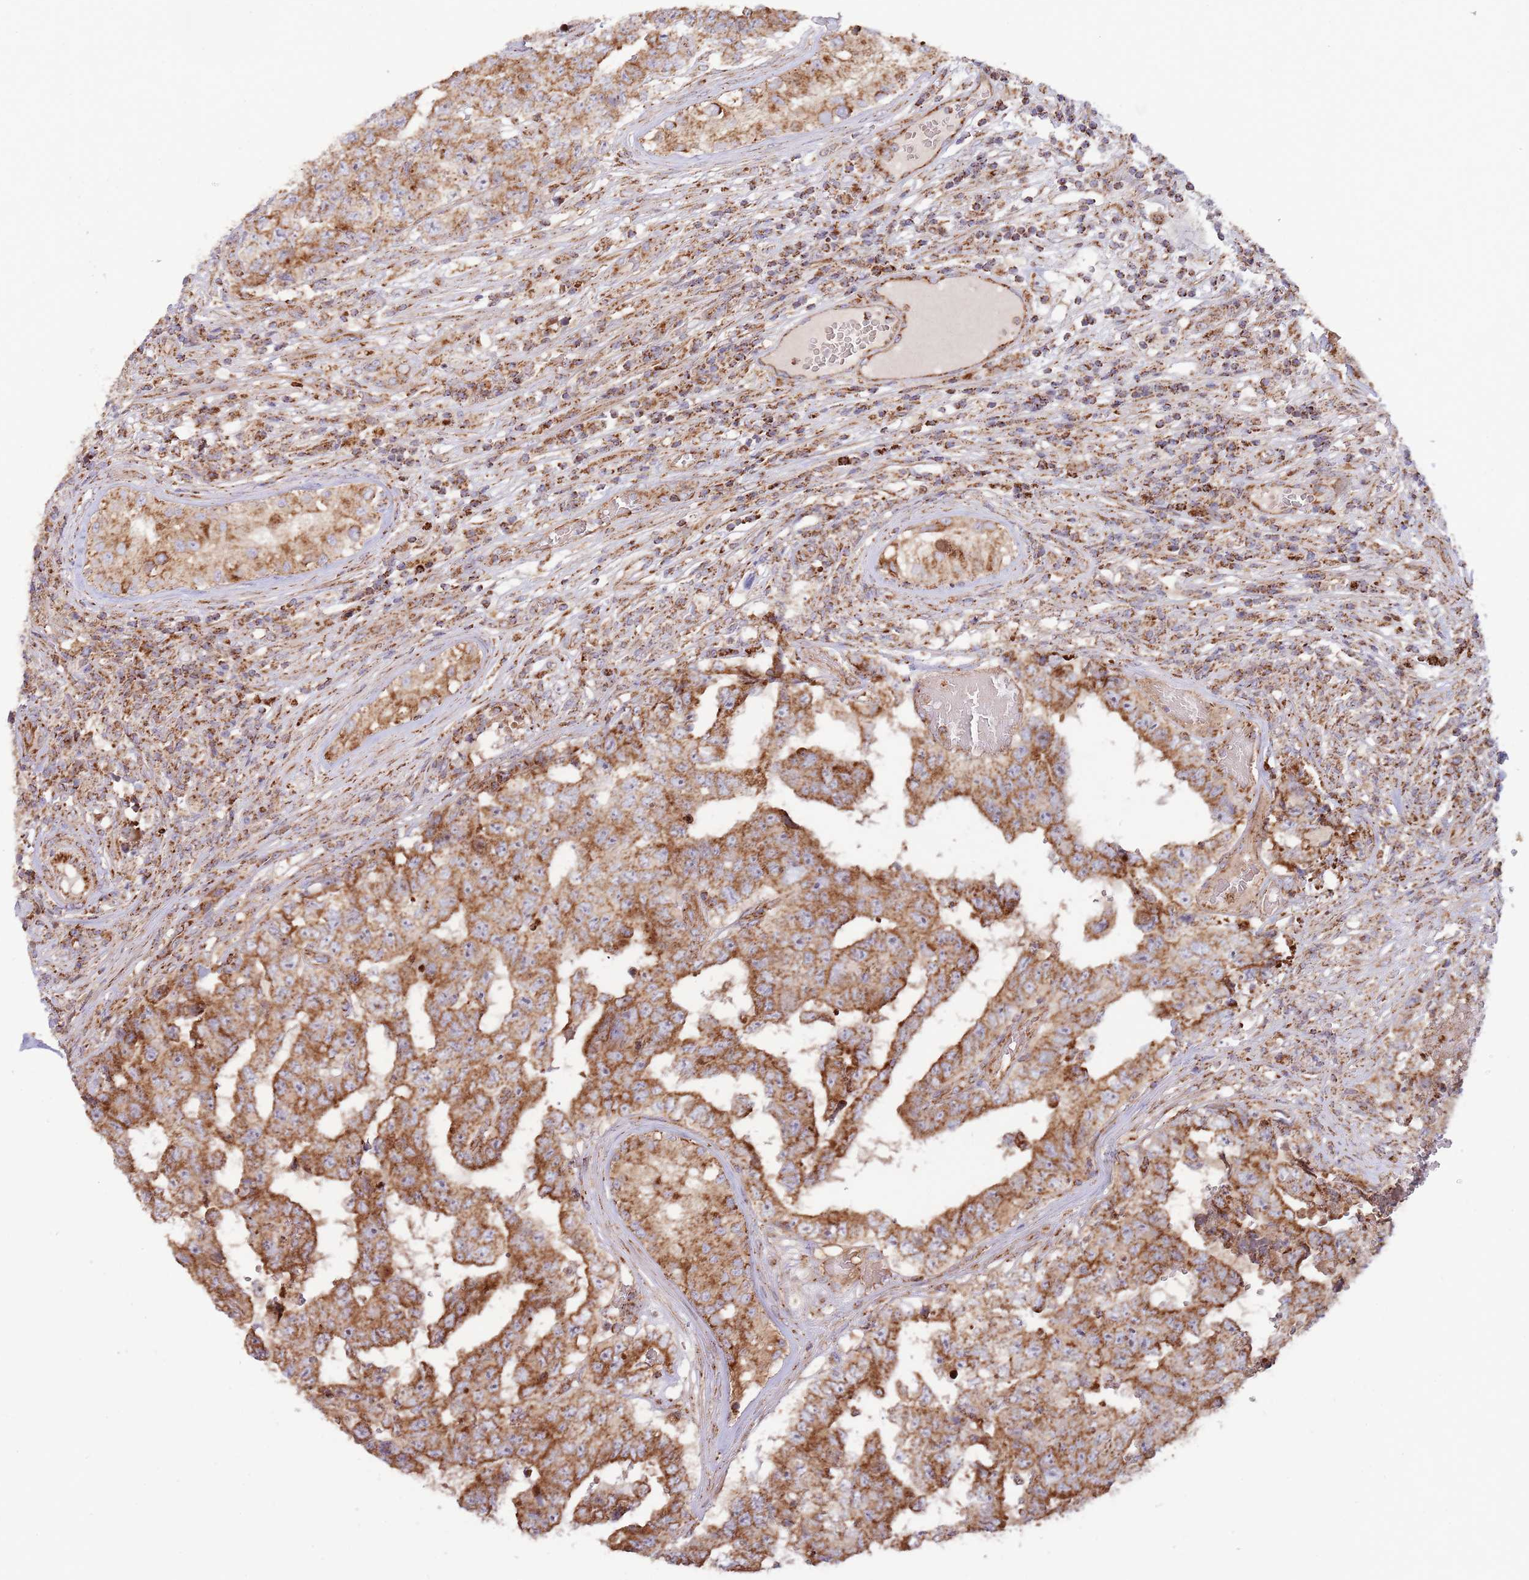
{"staining": {"intensity": "strong", "quantity": ">75%", "location": "cytoplasmic/membranous"}, "tissue": "testis cancer", "cell_type": "Tumor cells", "image_type": "cancer", "snomed": [{"axis": "morphology", "description": "Normal tissue, NOS"}, {"axis": "morphology", "description": "Carcinoma, Embryonal, NOS"}, {"axis": "topography", "description": "Testis"}, {"axis": "topography", "description": "Epididymis"}], "caption": "An immunohistochemistry micrograph of tumor tissue is shown. Protein staining in brown labels strong cytoplasmic/membranous positivity in testis embryonal carcinoma within tumor cells.", "gene": "ATP5PD", "patient": {"sex": "male", "age": 25}}